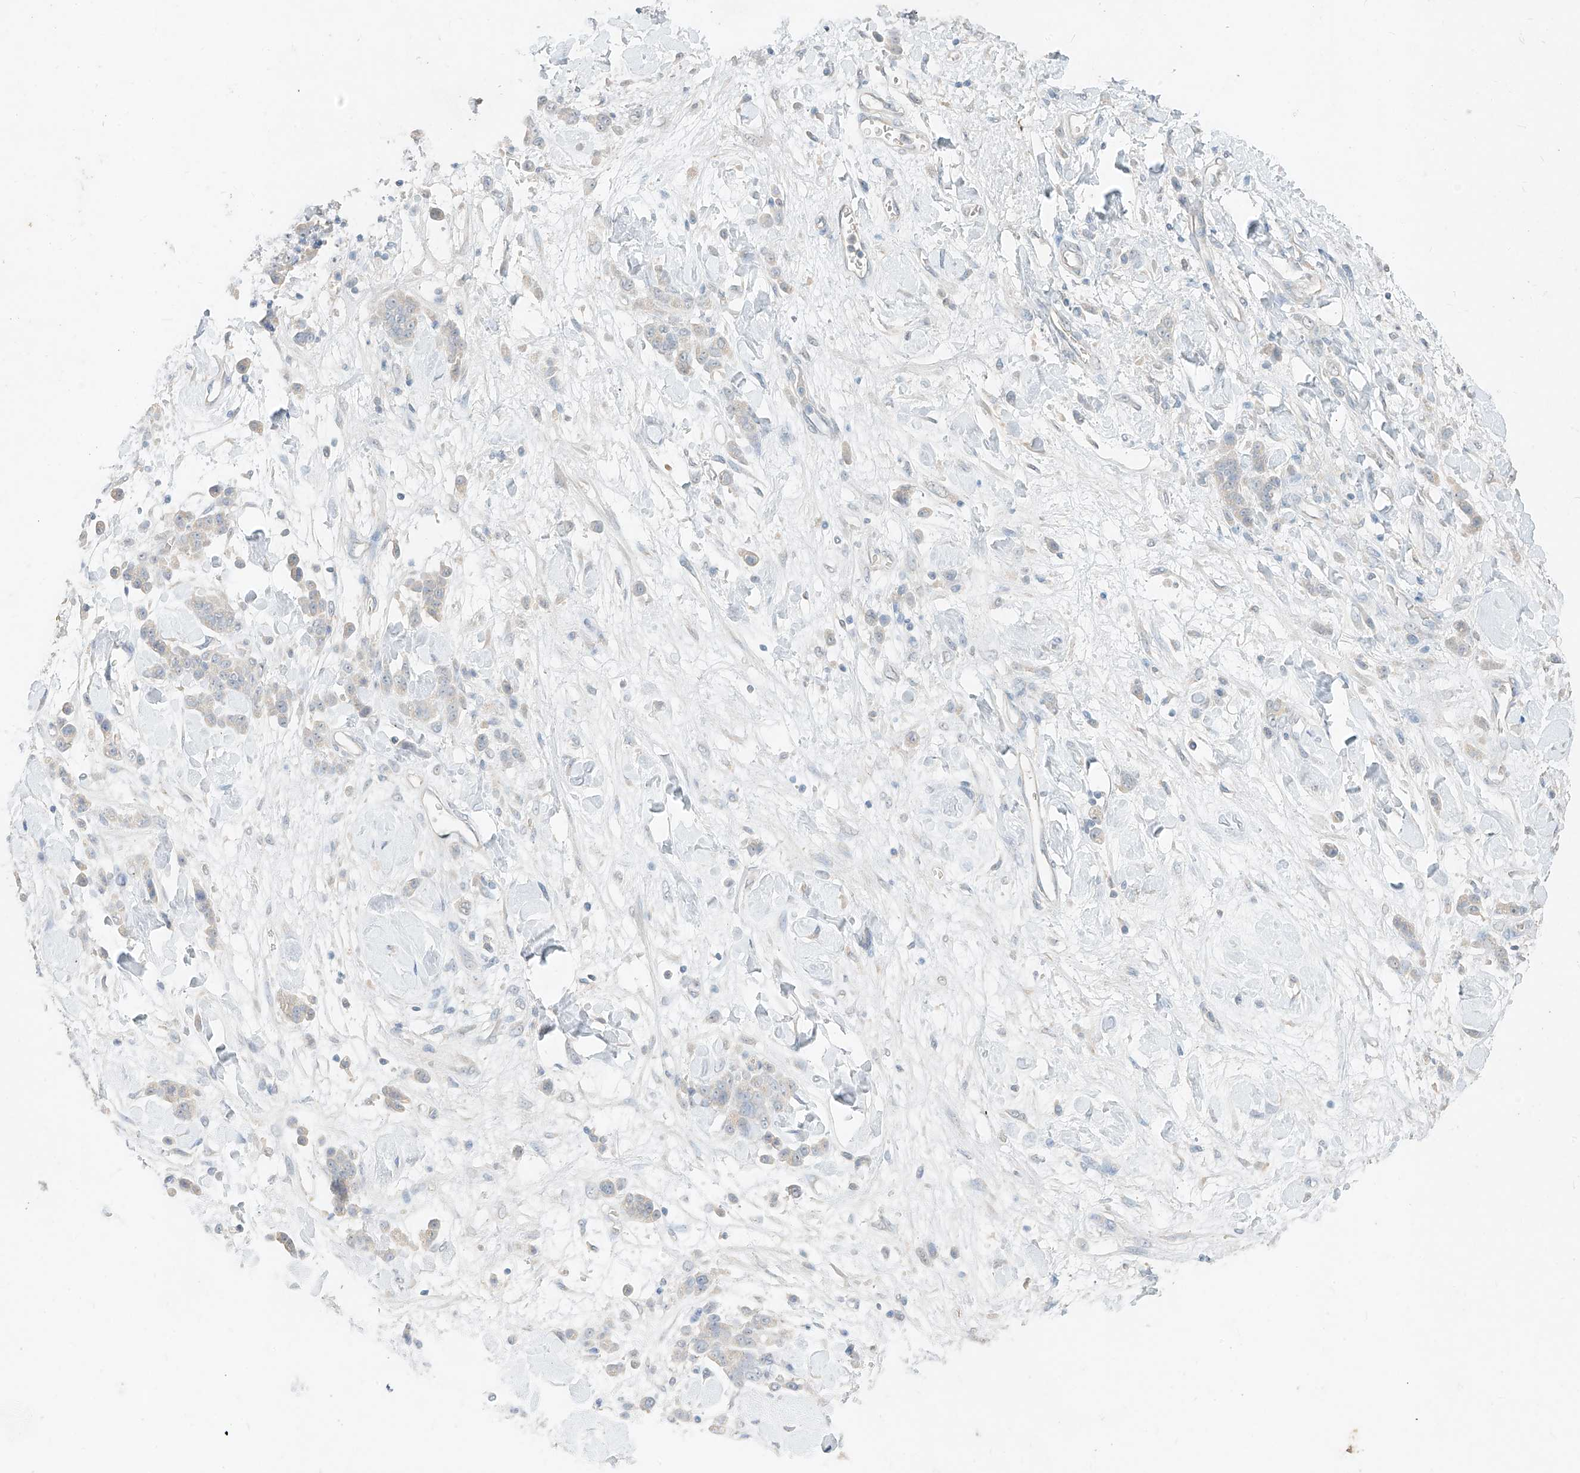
{"staining": {"intensity": "negative", "quantity": "none", "location": "none"}, "tissue": "stomach cancer", "cell_type": "Tumor cells", "image_type": "cancer", "snomed": [{"axis": "morphology", "description": "Normal tissue, NOS"}, {"axis": "morphology", "description": "Adenocarcinoma, NOS"}, {"axis": "topography", "description": "Stomach"}], "caption": "IHC histopathology image of human stomach adenocarcinoma stained for a protein (brown), which reveals no staining in tumor cells.", "gene": "ZZEF1", "patient": {"sex": "male", "age": 82}}